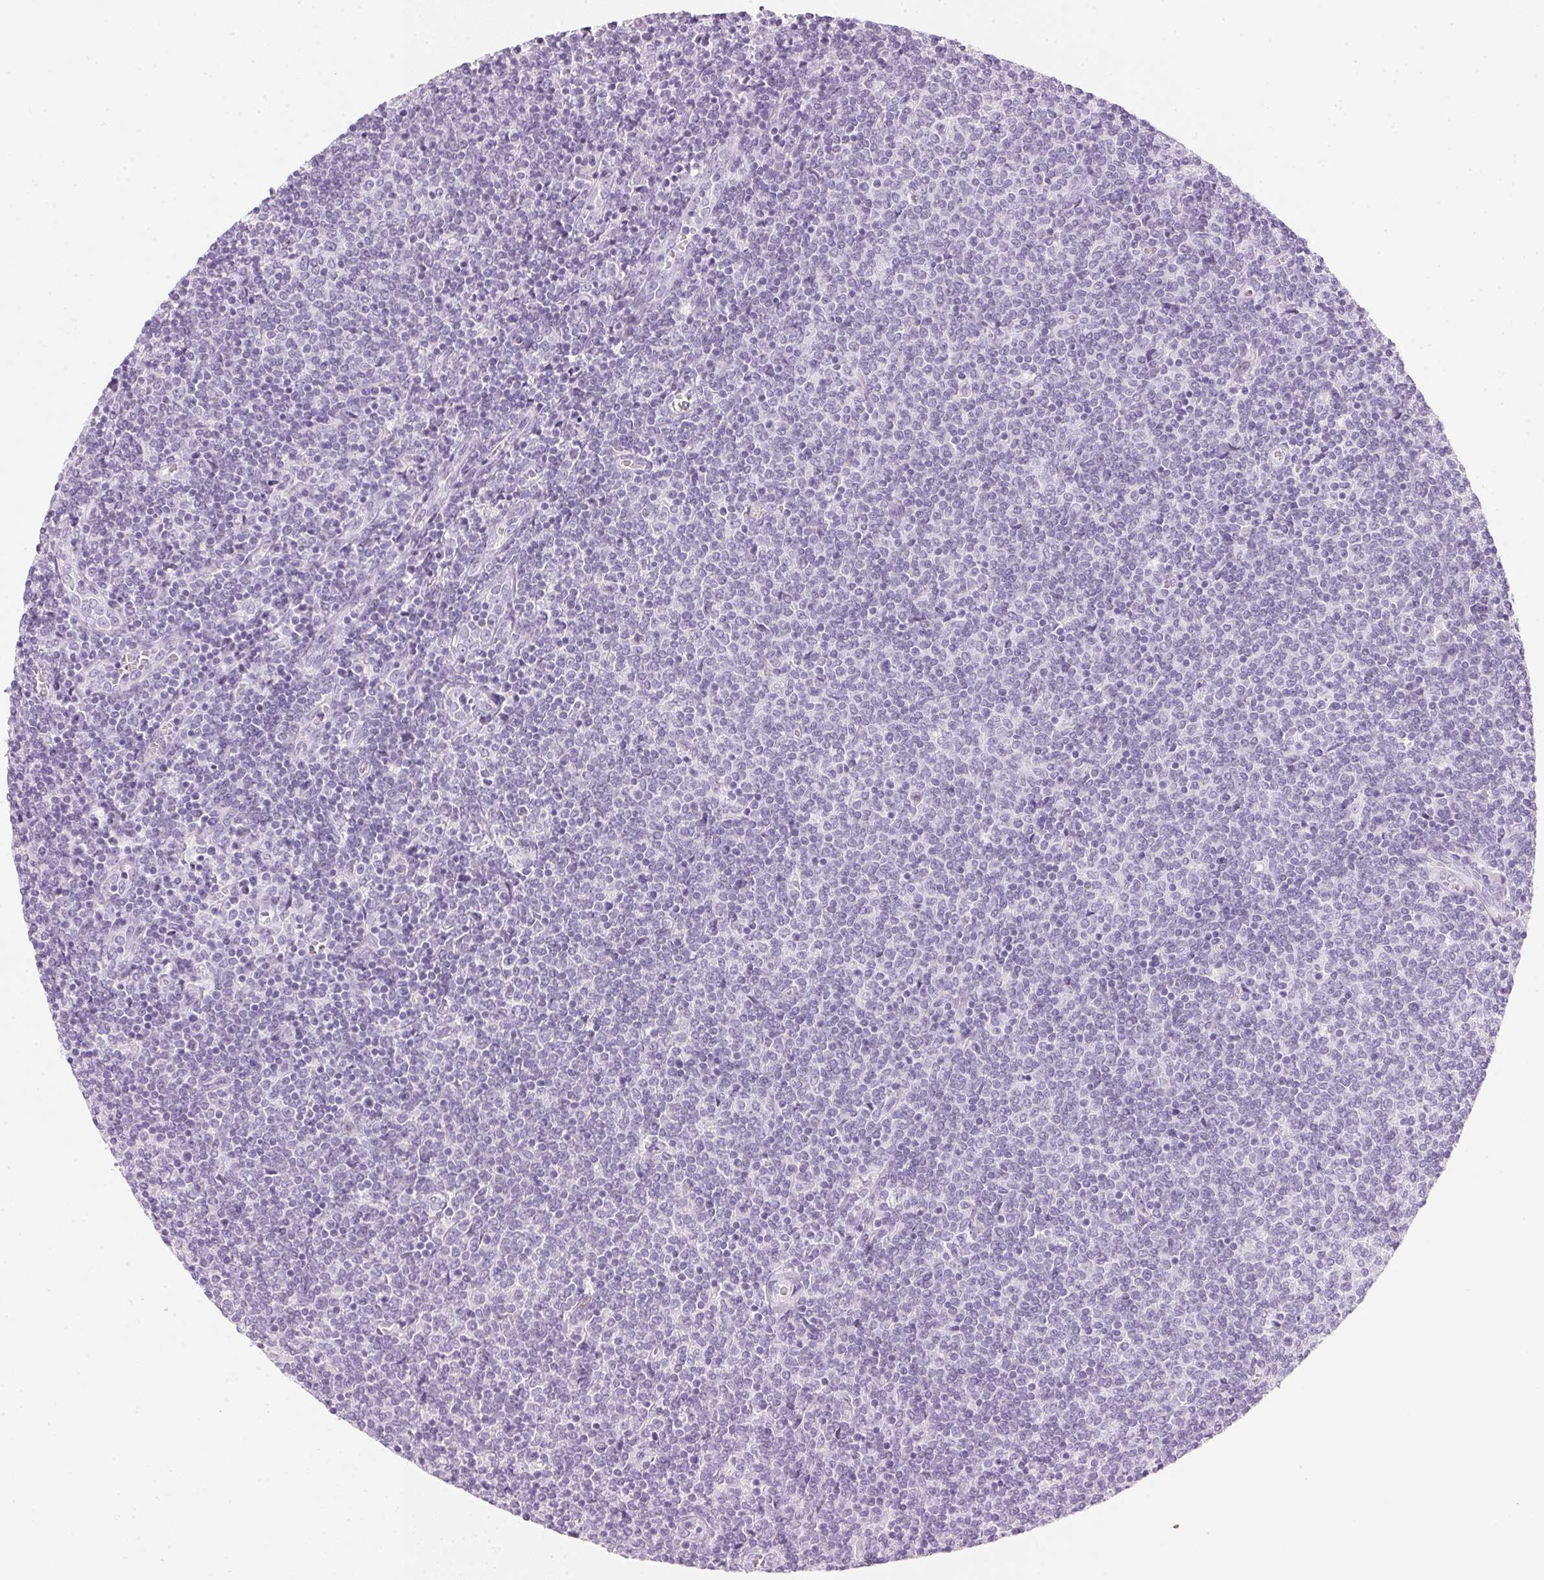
{"staining": {"intensity": "negative", "quantity": "none", "location": "none"}, "tissue": "lymphoma", "cell_type": "Tumor cells", "image_type": "cancer", "snomed": [{"axis": "morphology", "description": "Malignant lymphoma, non-Hodgkin's type, Low grade"}, {"axis": "topography", "description": "Lymph node"}], "caption": "High magnification brightfield microscopy of malignant lymphoma, non-Hodgkin's type (low-grade) stained with DAB (brown) and counterstained with hematoxylin (blue): tumor cells show no significant positivity.", "gene": "IGFBP1", "patient": {"sex": "male", "age": 52}}